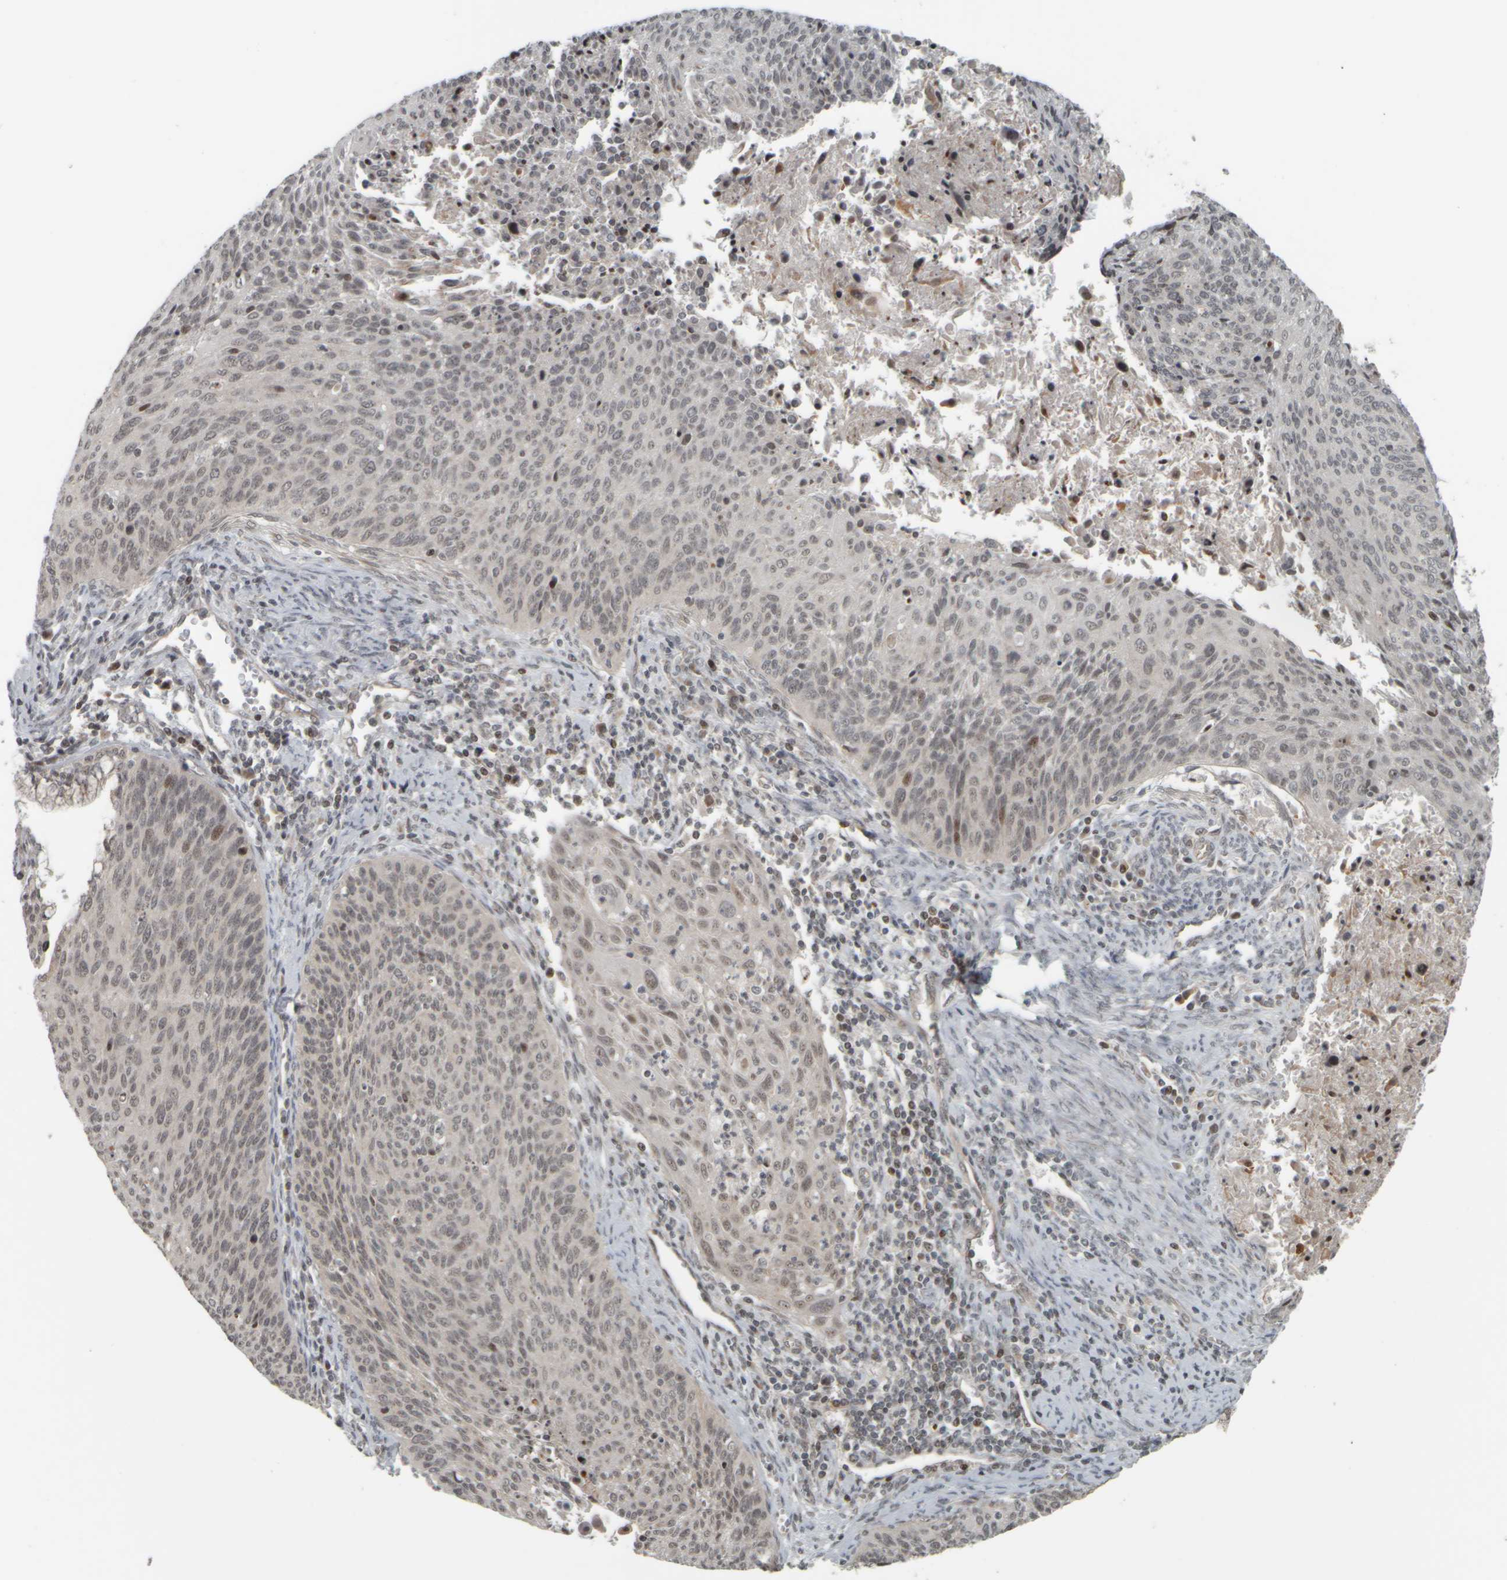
{"staining": {"intensity": "weak", "quantity": "25%-75%", "location": "nuclear"}, "tissue": "cervical cancer", "cell_type": "Tumor cells", "image_type": "cancer", "snomed": [{"axis": "morphology", "description": "Squamous cell carcinoma, NOS"}, {"axis": "topography", "description": "Cervix"}], "caption": "Immunohistochemistry (IHC) photomicrograph of human cervical squamous cell carcinoma stained for a protein (brown), which reveals low levels of weak nuclear positivity in about 25%-75% of tumor cells.", "gene": "NAPG", "patient": {"sex": "female", "age": 55}}